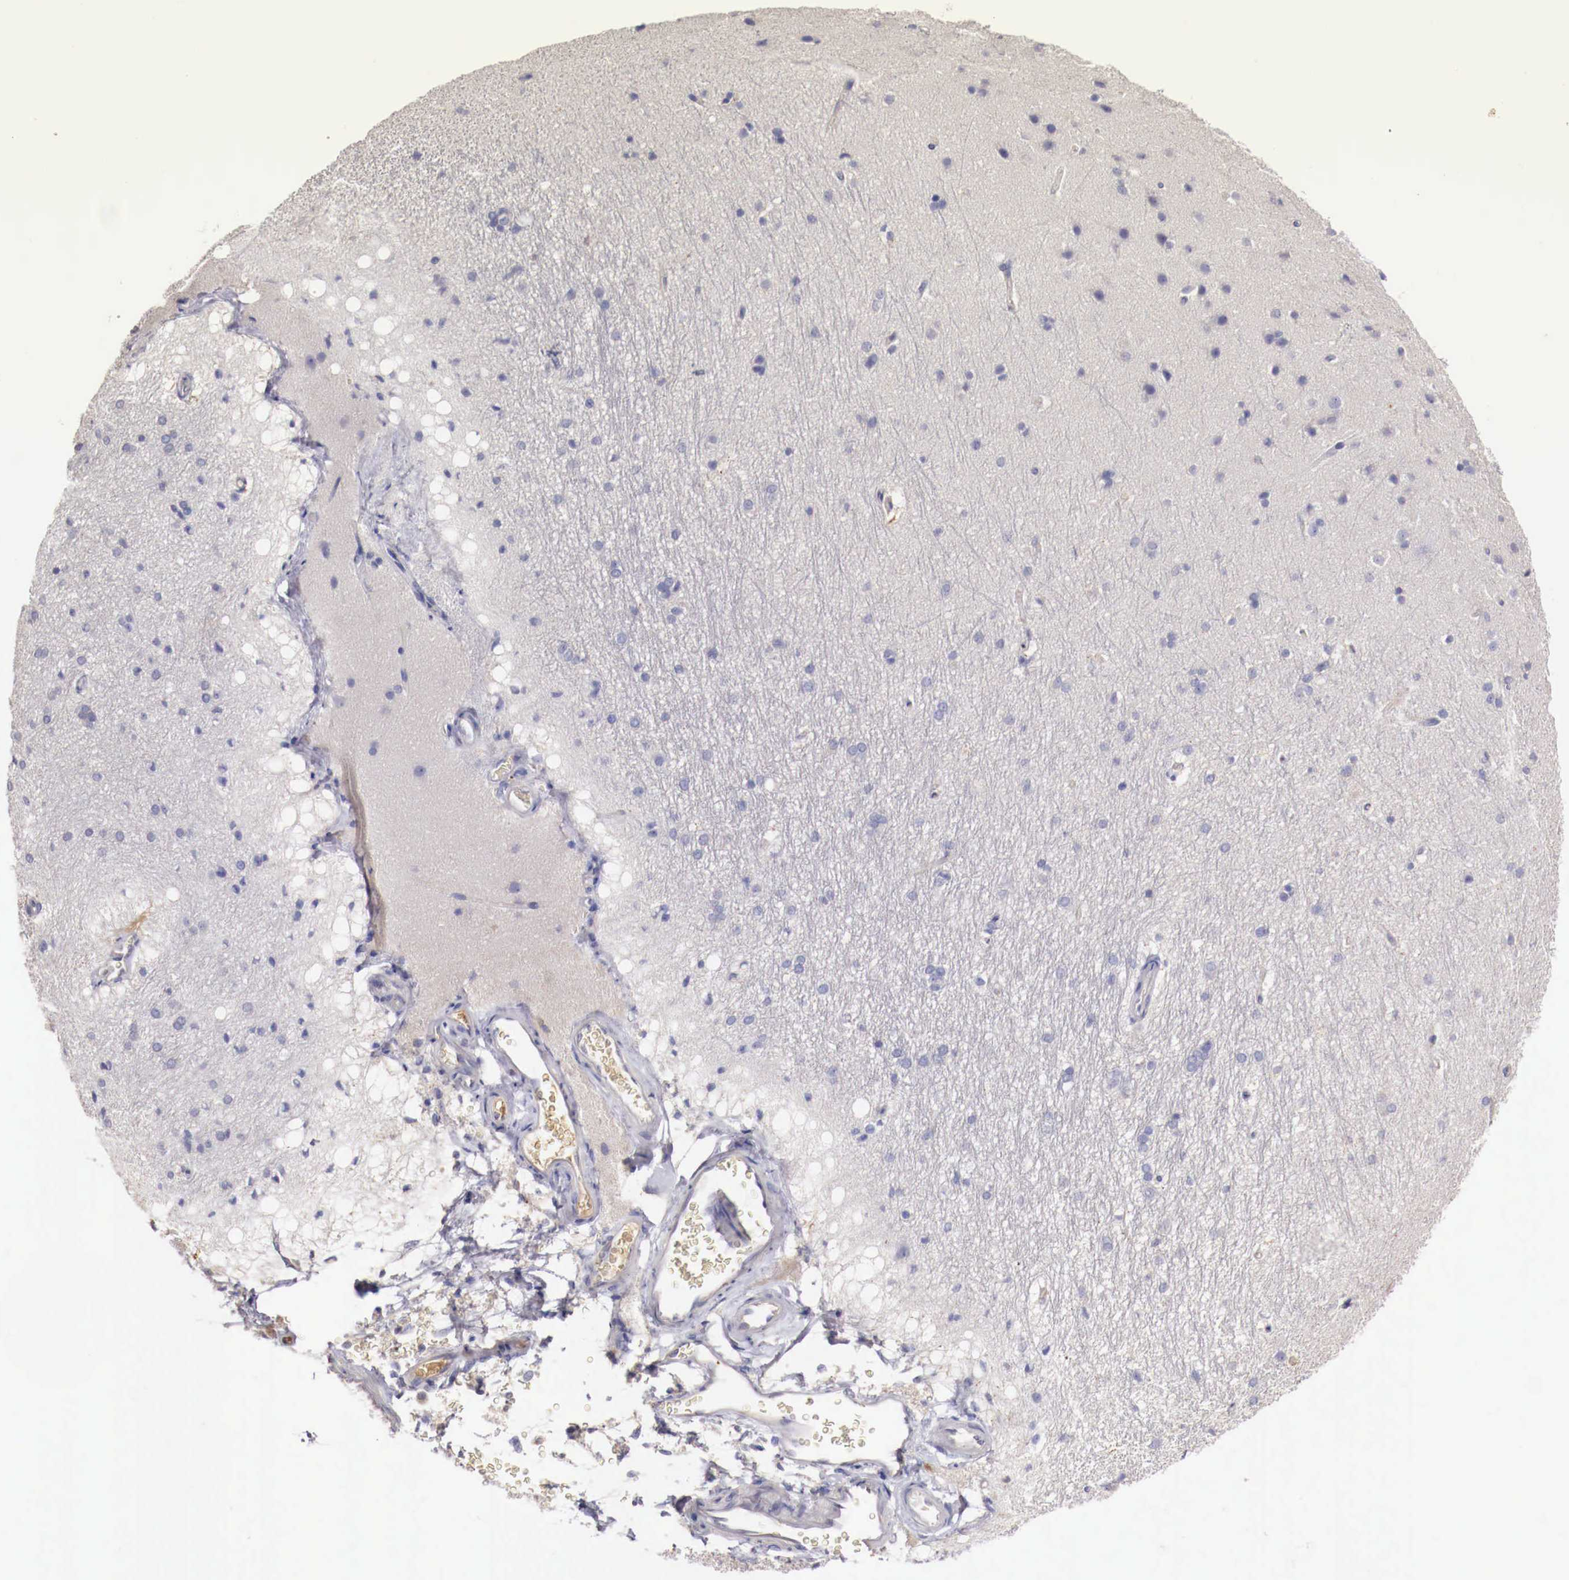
{"staining": {"intensity": "negative", "quantity": "none", "location": "none"}, "tissue": "cerebral cortex", "cell_type": "Endothelial cells", "image_type": "normal", "snomed": [{"axis": "morphology", "description": "Normal tissue, NOS"}, {"axis": "topography", "description": "Cerebral cortex"}, {"axis": "topography", "description": "Hippocampus"}], "caption": "This is a photomicrograph of immunohistochemistry (IHC) staining of benign cerebral cortex, which shows no positivity in endothelial cells. Brightfield microscopy of IHC stained with DAB (3,3'-diaminobenzidine) (brown) and hematoxylin (blue), captured at high magnification.", "gene": "PITPNA", "patient": {"sex": "female", "age": 19}}